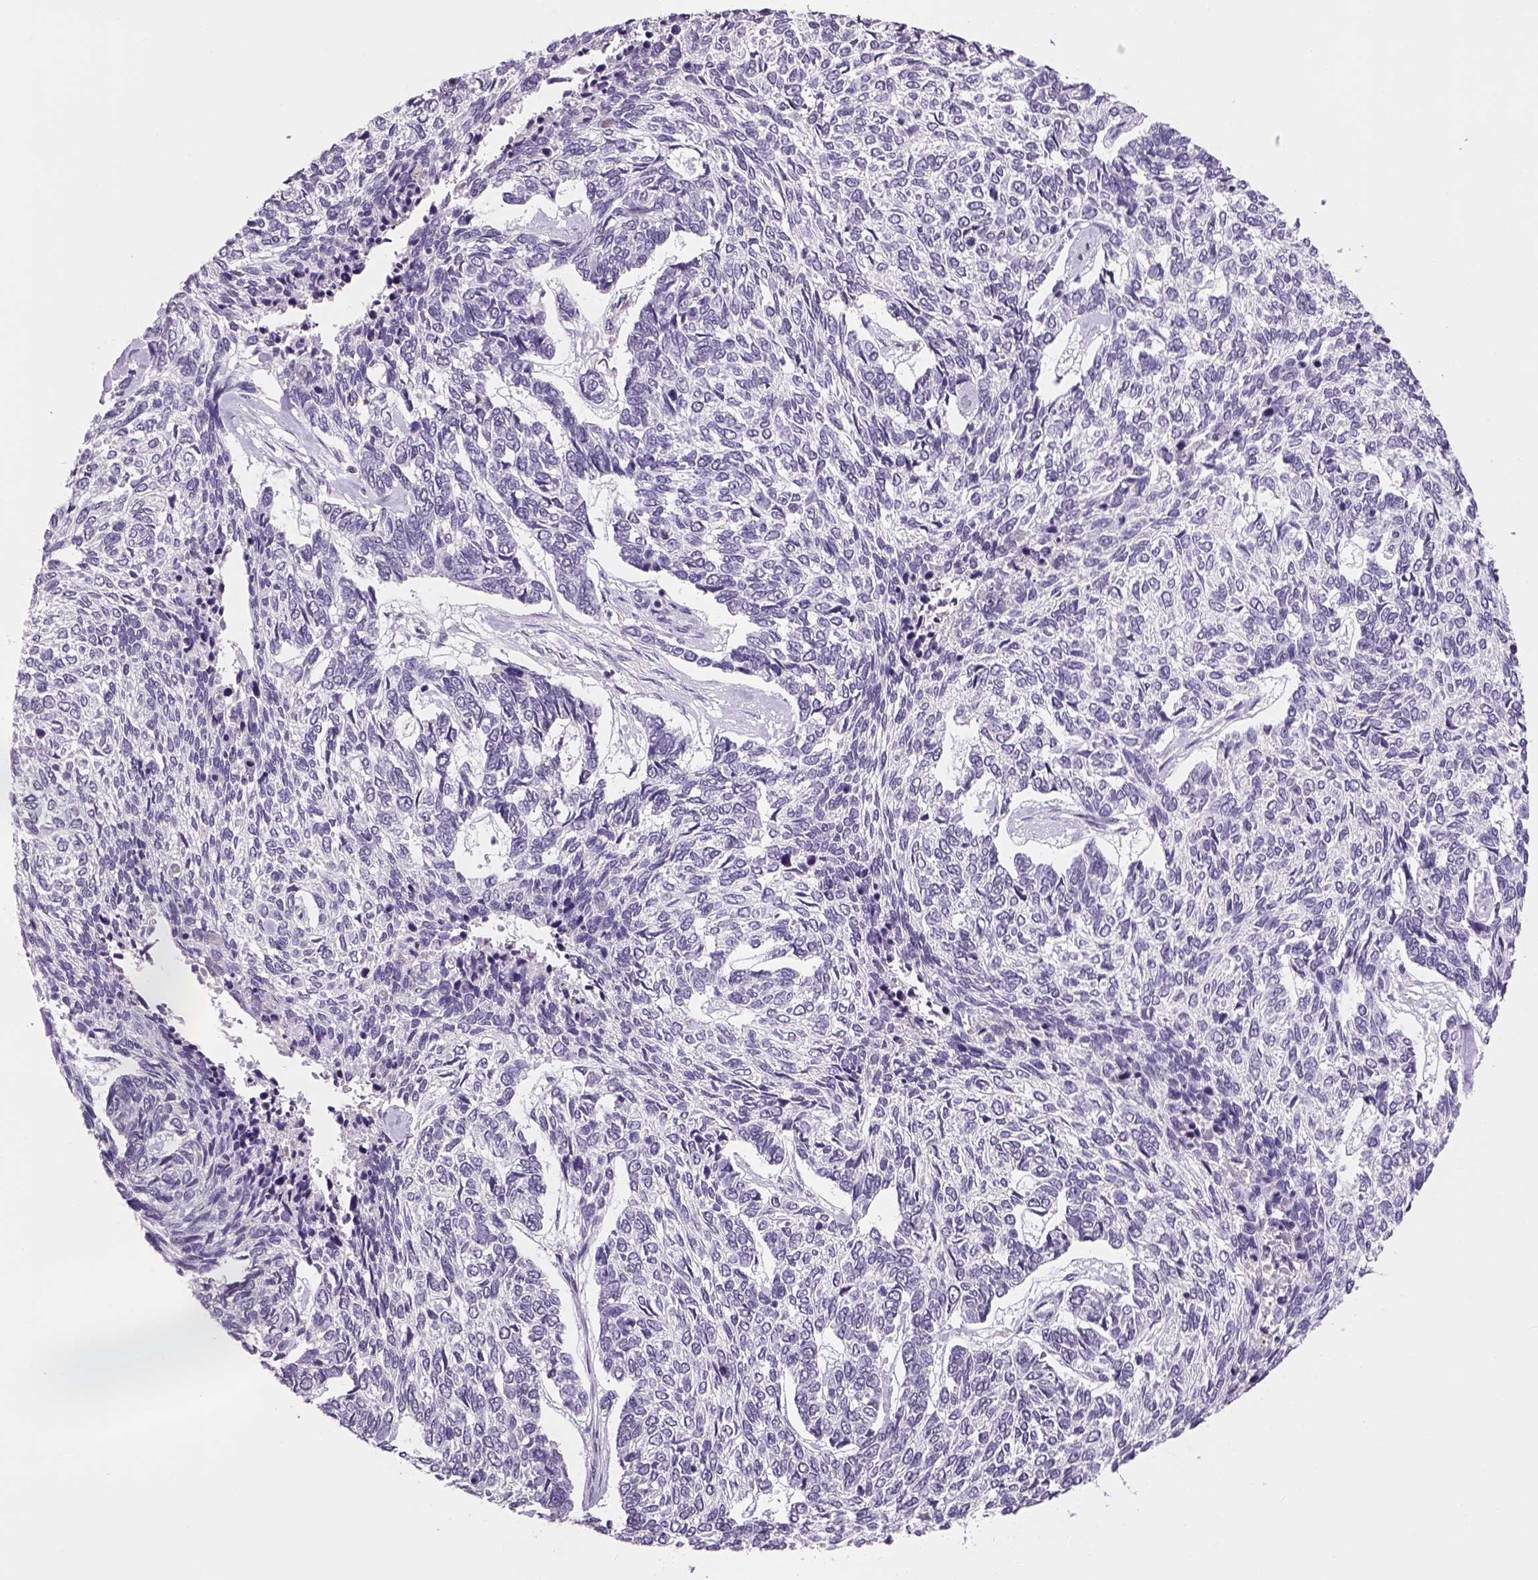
{"staining": {"intensity": "negative", "quantity": "none", "location": "none"}, "tissue": "skin cancer", "cell_type": "Tumor cells", "image_type": "cancer", "snomed": [{"axis": "morphology", "description": "Basal cell carcinoma"}, {"axis": "topography", "description": "Skin"}], "caption": "Immunohistochemical staining of skin cancer exhibits no significant expression in tumor cells.", "gene": "PRRT1", "patient": {"sex": "female", "age": 65}}